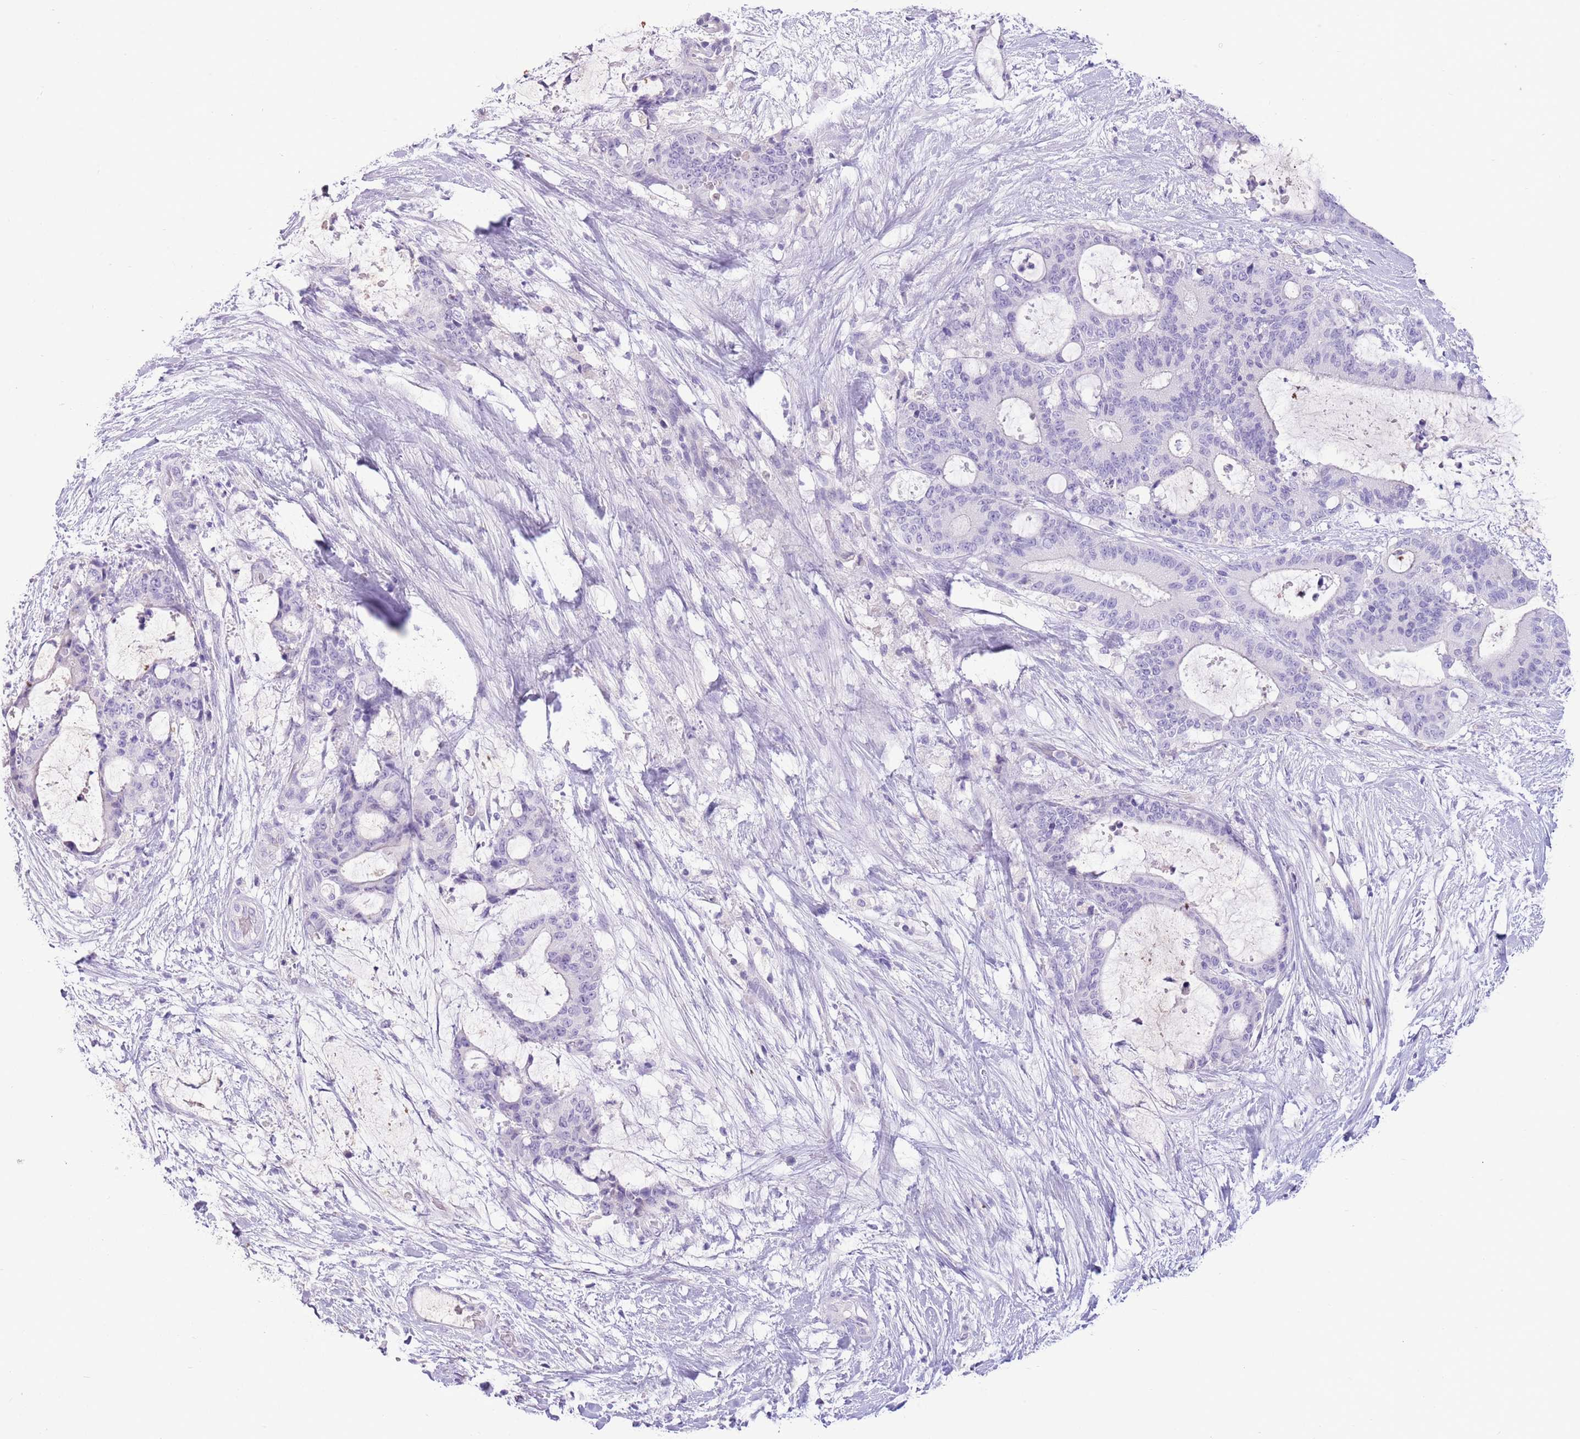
{"staining": {"intensity": "negative", "quantity": "none", "location": "none"}, "tissue": "liver cancer", "cell_type": "Tumor cells", "image_type": "cancer", "snomed": [{"axis": "morphology", "description": "Normal tissue, NOS"}, {"axis": "morphology", "description": "Cholangiocarcinoma"}, {"axis": "topography", "description": "Liver"}, {"axis": "topography", "description": "Peripheral nerve tissue"}], "caption": "IHC photomicrograph of human liver cancer (cholangiocarcinoma) stained for a protein (brown), which shows no expression in tumor cells.", "gene": "TOX2", "patient": {"sex": "female", "age": 73}}